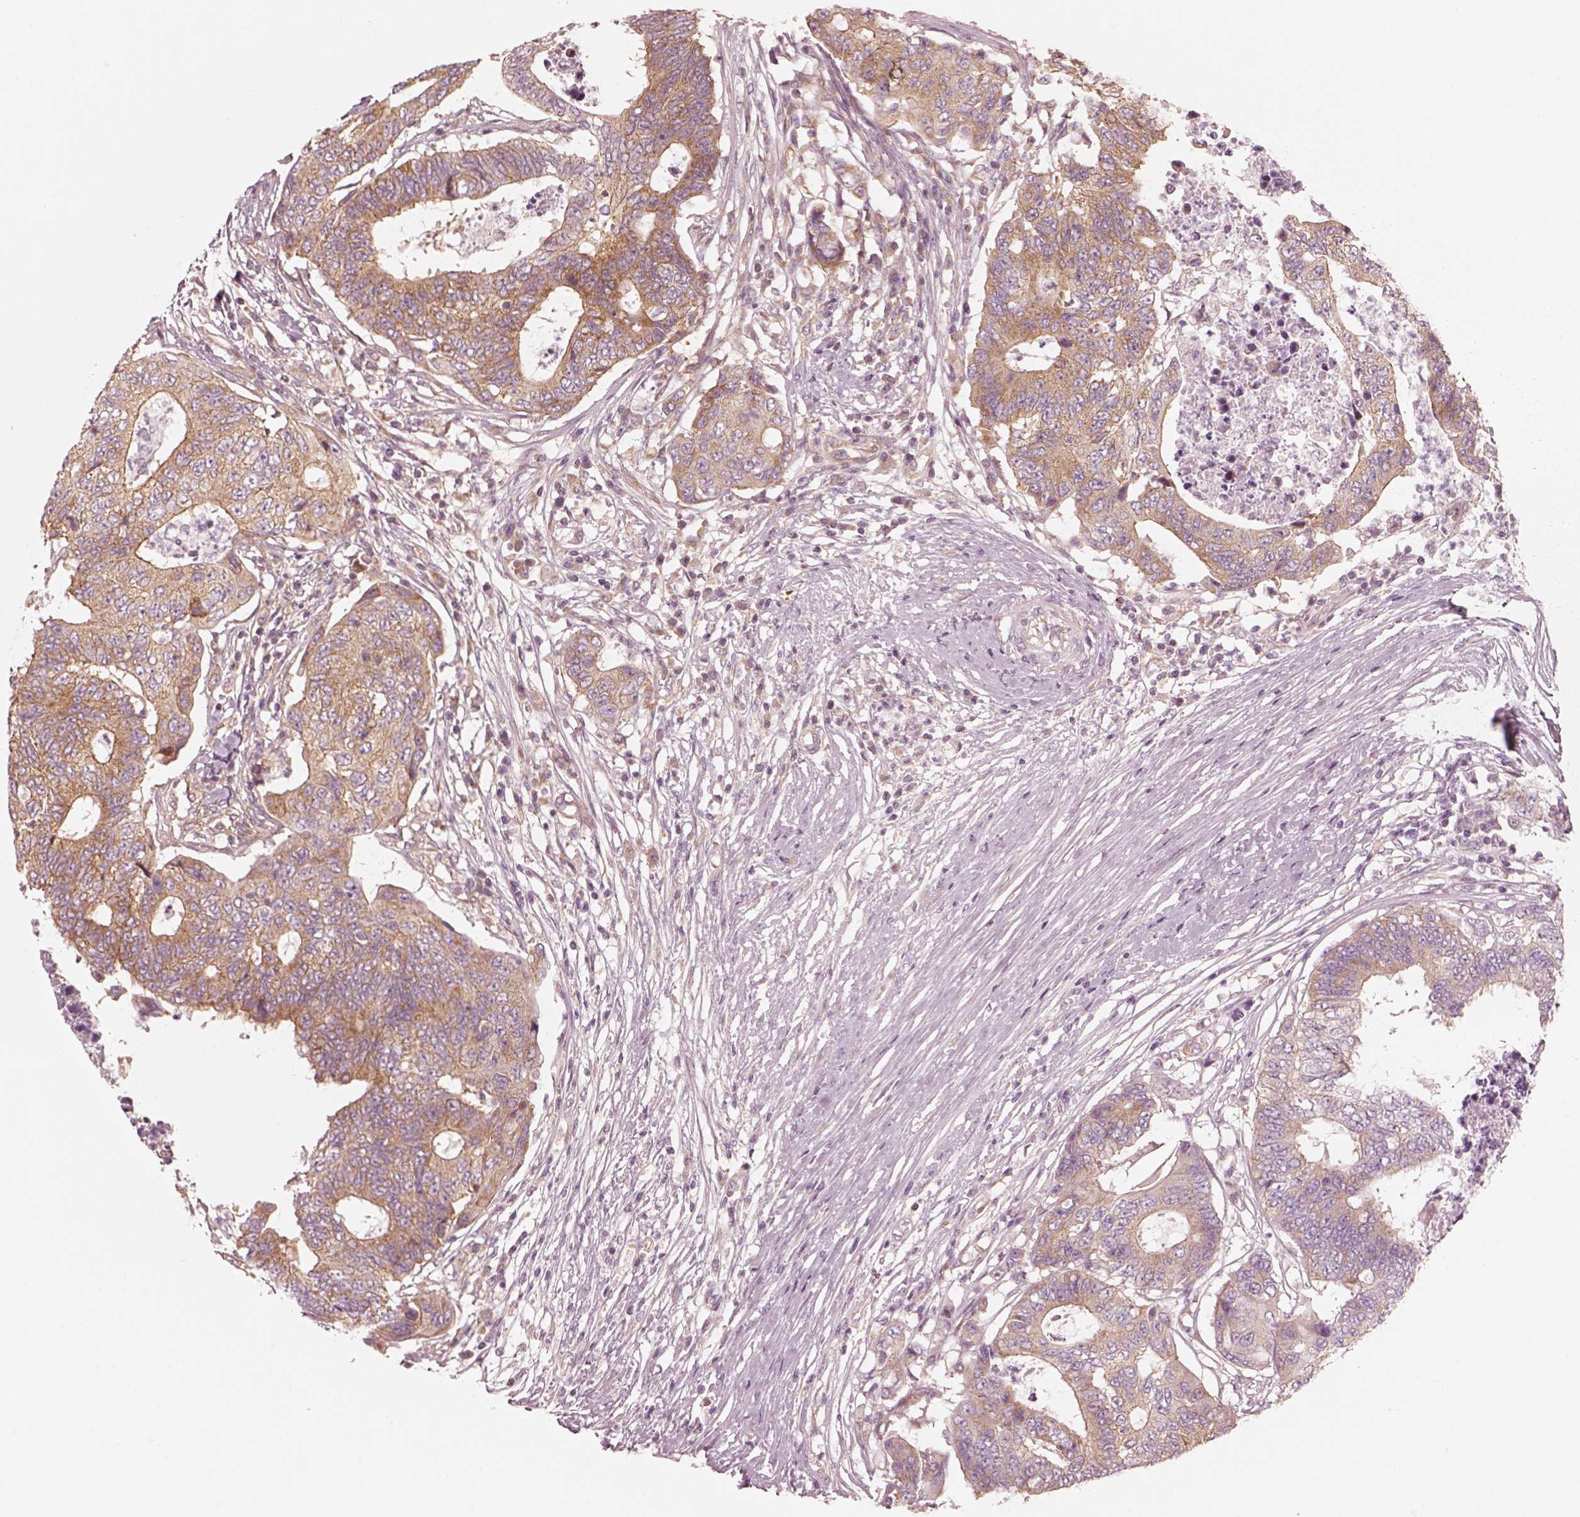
{"staining": {"intensity": "moderate", "quantity": ">75%", "location": "cytoplasmic/membranous"}, "tissue": "colorectal cancer", "cell_type": "Tumor cells", "image_type": "cancer", "snomed": [{"axis": "morphology", "description": "Adenocarcinoma, NOS"}, {"axis": "topography", "description": "Colon"}], "caption": "Human colorectal adenocarcinoma stained with a protein marker displays moderate staining in tumor cells.", "gene": "CNOT2", "patient": {"sex": "female", "age": 48}}